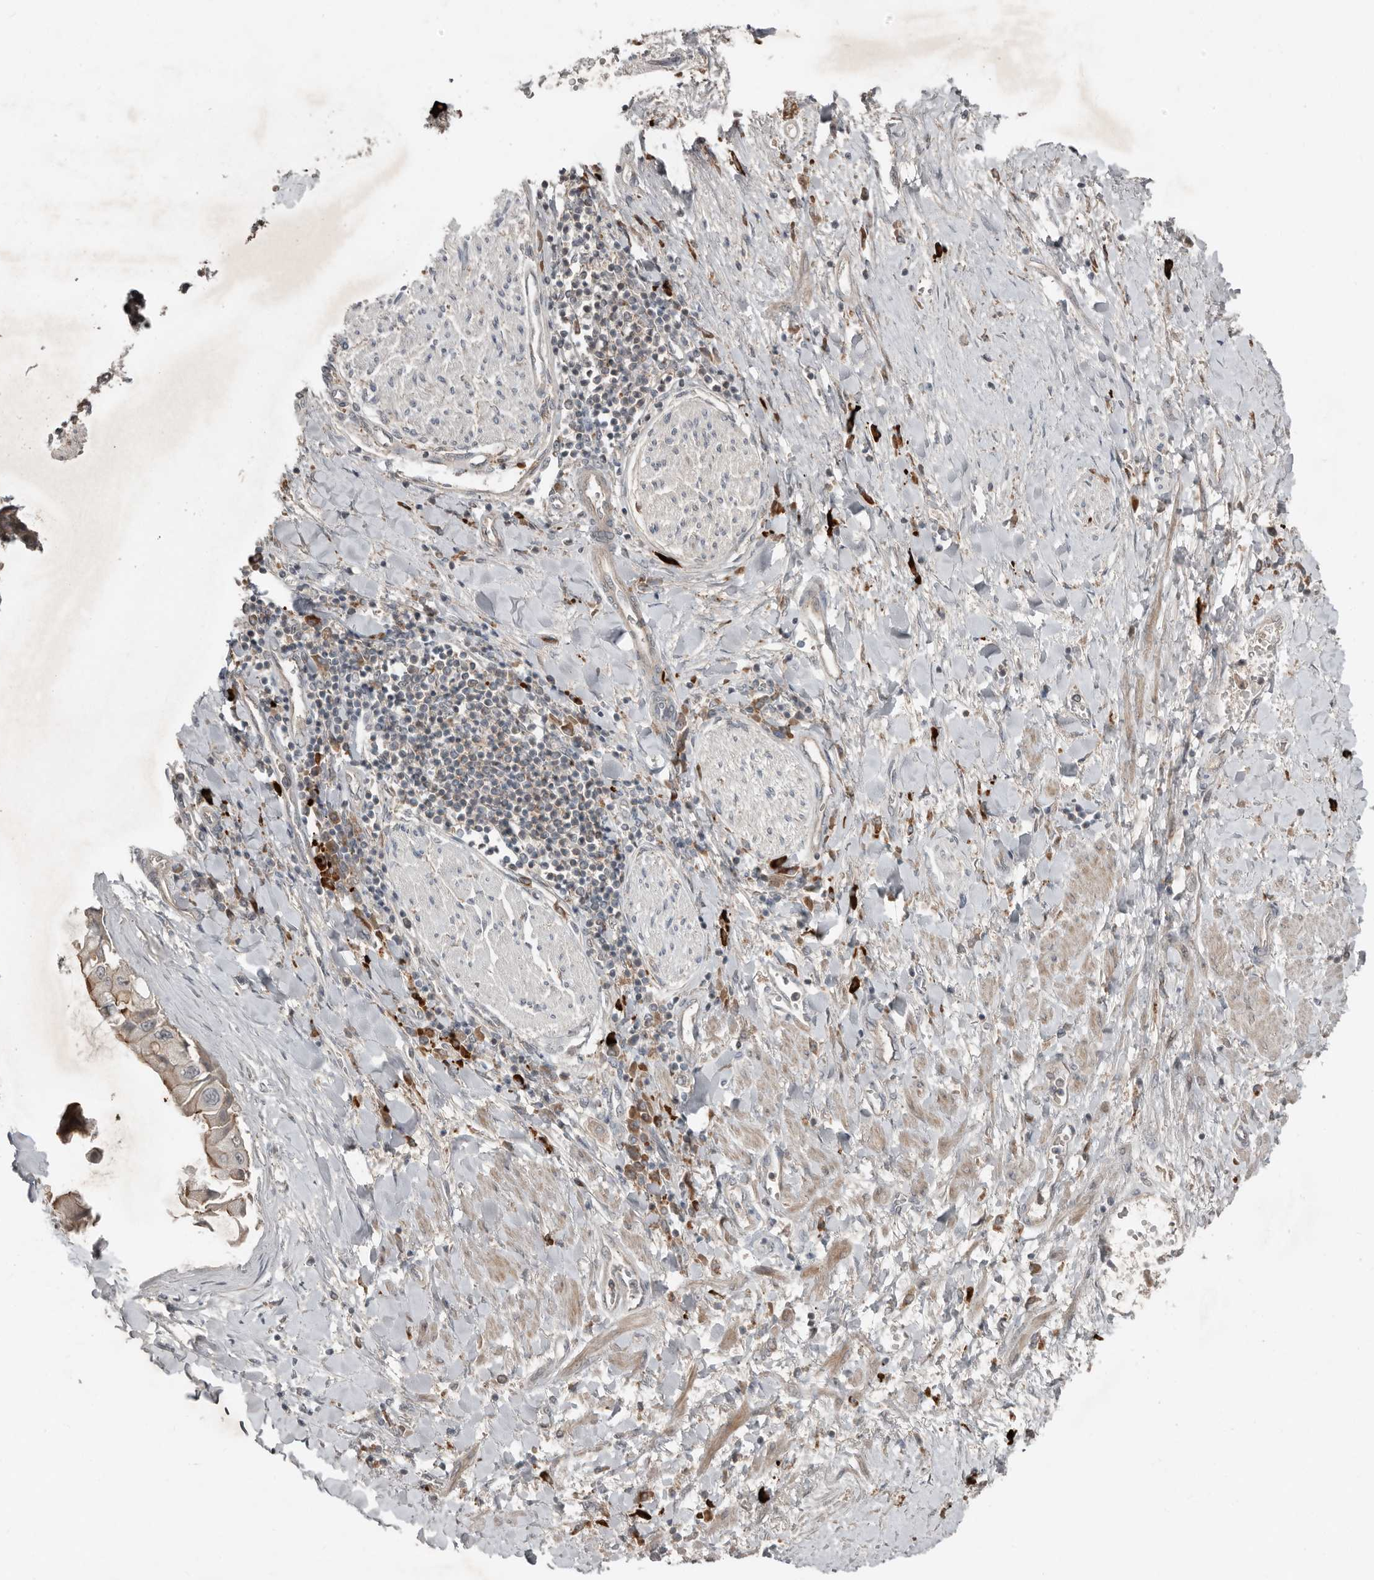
{"staining": {"intensity": "weak", "quantity": "<25%", "location": "cytoplasmic/membranous"}, "tissue": "liver cancer", "cell_type": "Tumor cells", "image_type": "cancer", "snomed": [{"axis": "morphology", "description": "Cholangiocarcinoma"}, {"axis": "topography", "description": "Liver"}], "caption": "A high-resolution histopathology image shows IHC staining of liver cancer, which reveals no significant expression in tumor cells. The staining was performed using DAB to visualize the protein expression in brown, while the nuclei were stained in blue with hematoxylin (Magnification: 20x).", "gene": "TEAD3", "patient": {"sex": "male", "age": 50}}